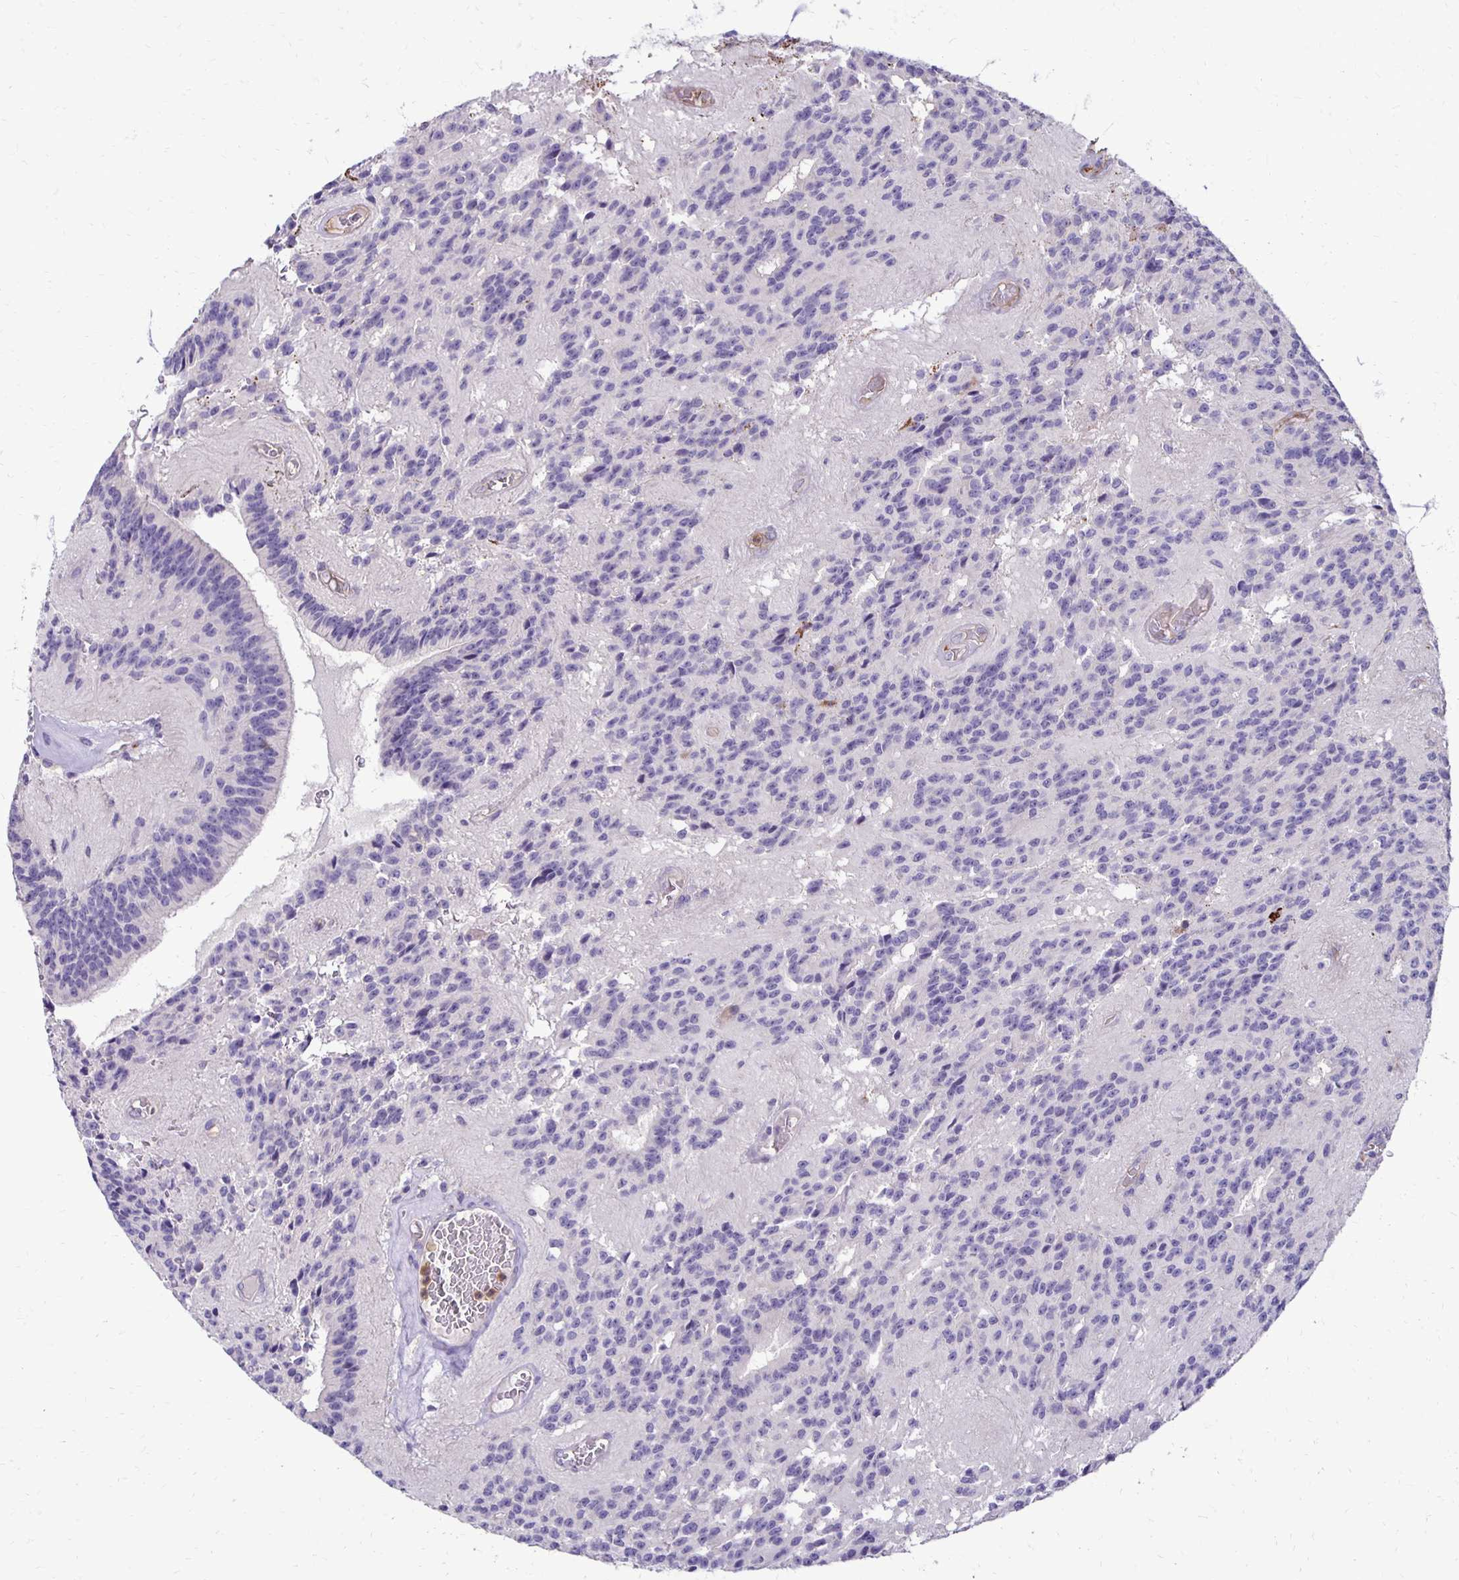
{"staining": {"intensity": "negative", "quantity": "none", "location": "none"}, "tissue": "glioma", "cell_type": "Tumor cells", "image_type": "cancer", "snomed": [{"axis": "morphology", "description": "Glioma, malignant, Low grade"}, {"axis": "topography", "description": "Brain"}], "caption": "Immunohistochemistry micrograph of neoplastic tissue: low-grade glioma (malignant) stained with DAB demonstrates no significant protein positivity in tumor cells.", "gene": "TTYH1", "patient": {"sex": "male", "age": 31}}